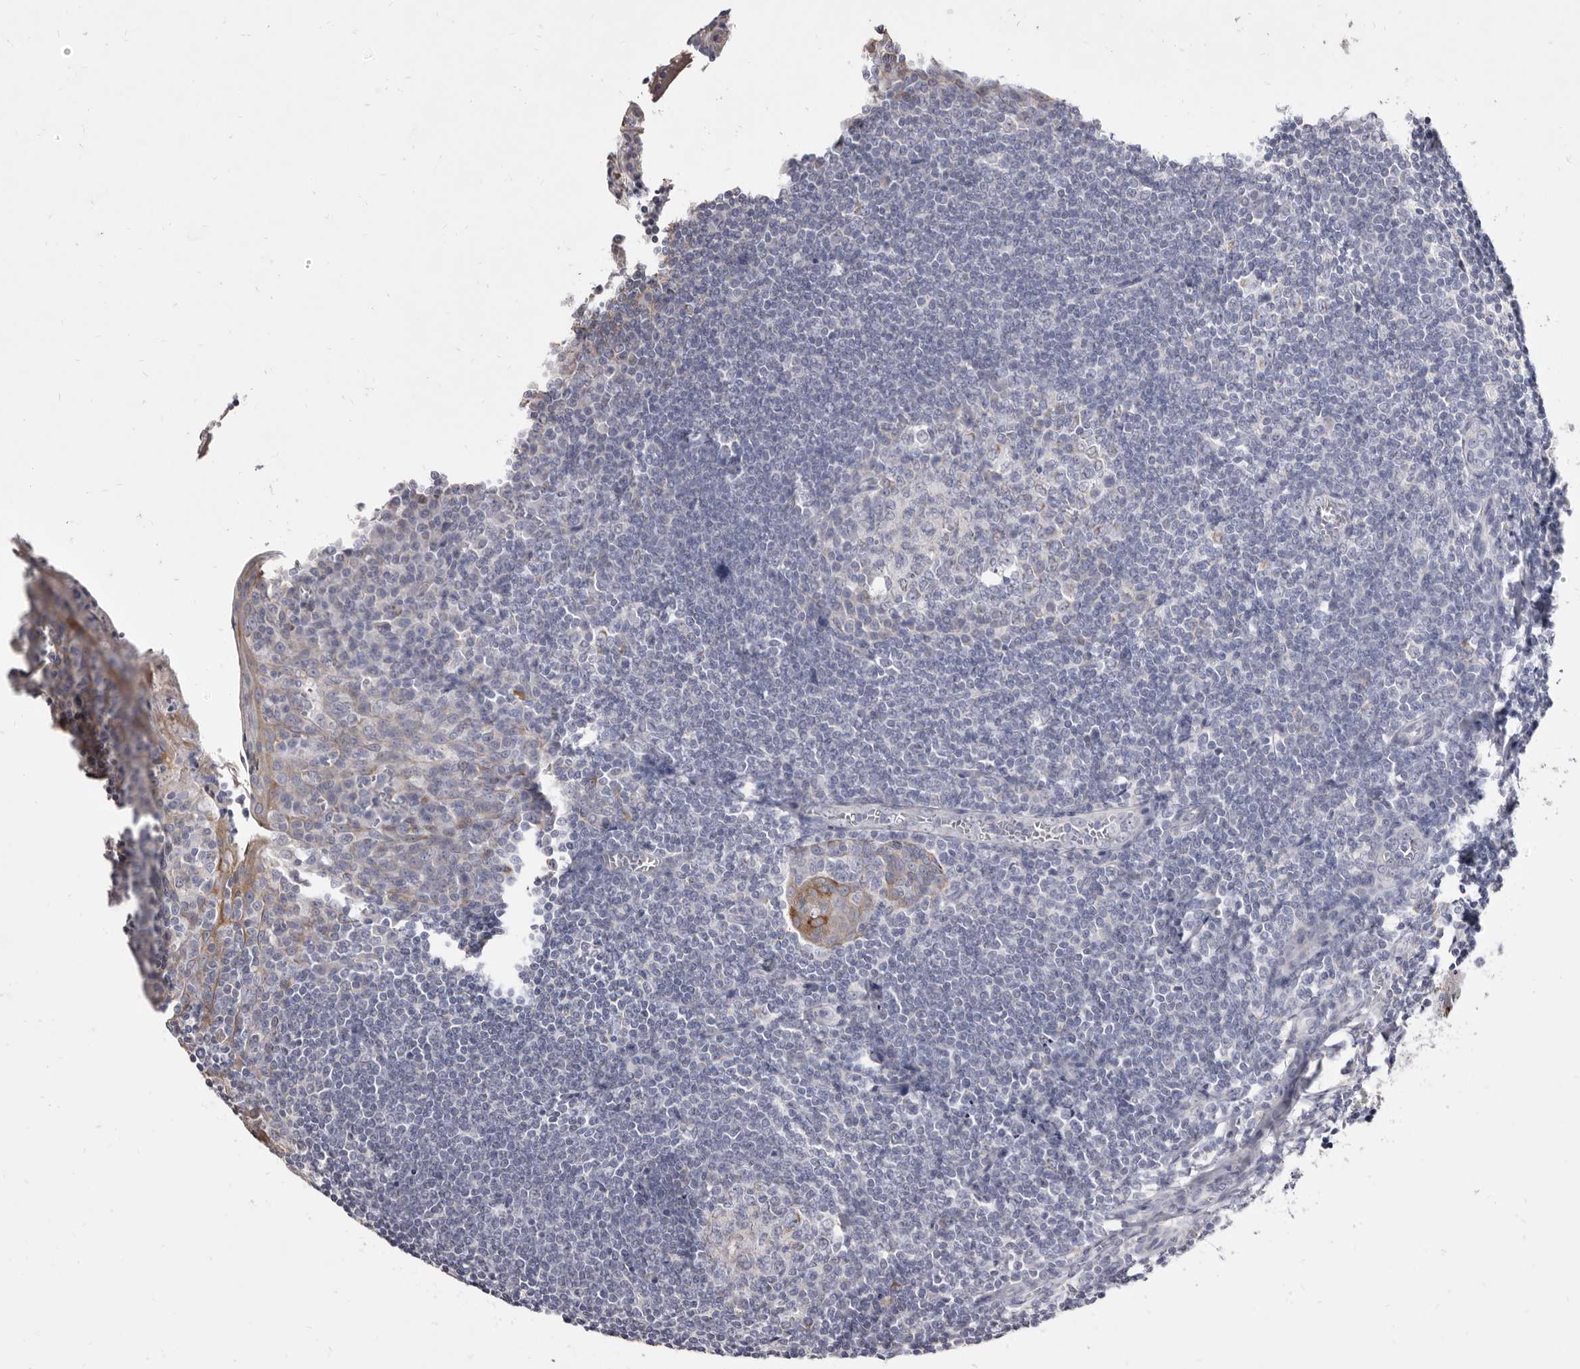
{"staining": {"intensity": "negative", "quantity": "none", "location": "none"}, "tissue": "tonsil", "cell_type": "Germinal center cells", "image_type": "normal", "snomed": [{"axis": "morphology", "description": "Normal tissue, NOS"}, {"axis": "topography", "description": "Tonsil"}], "caption": "Immunohistochemical staining of unremarkable tonsil shows no significant expression in germinal center cells. The staining is performed using DAB brown chromogen with nuclei counter-stained in using hematoxylin.", "gene": "CYP2E1", "patient": {"sex": "male", "age": 27}}